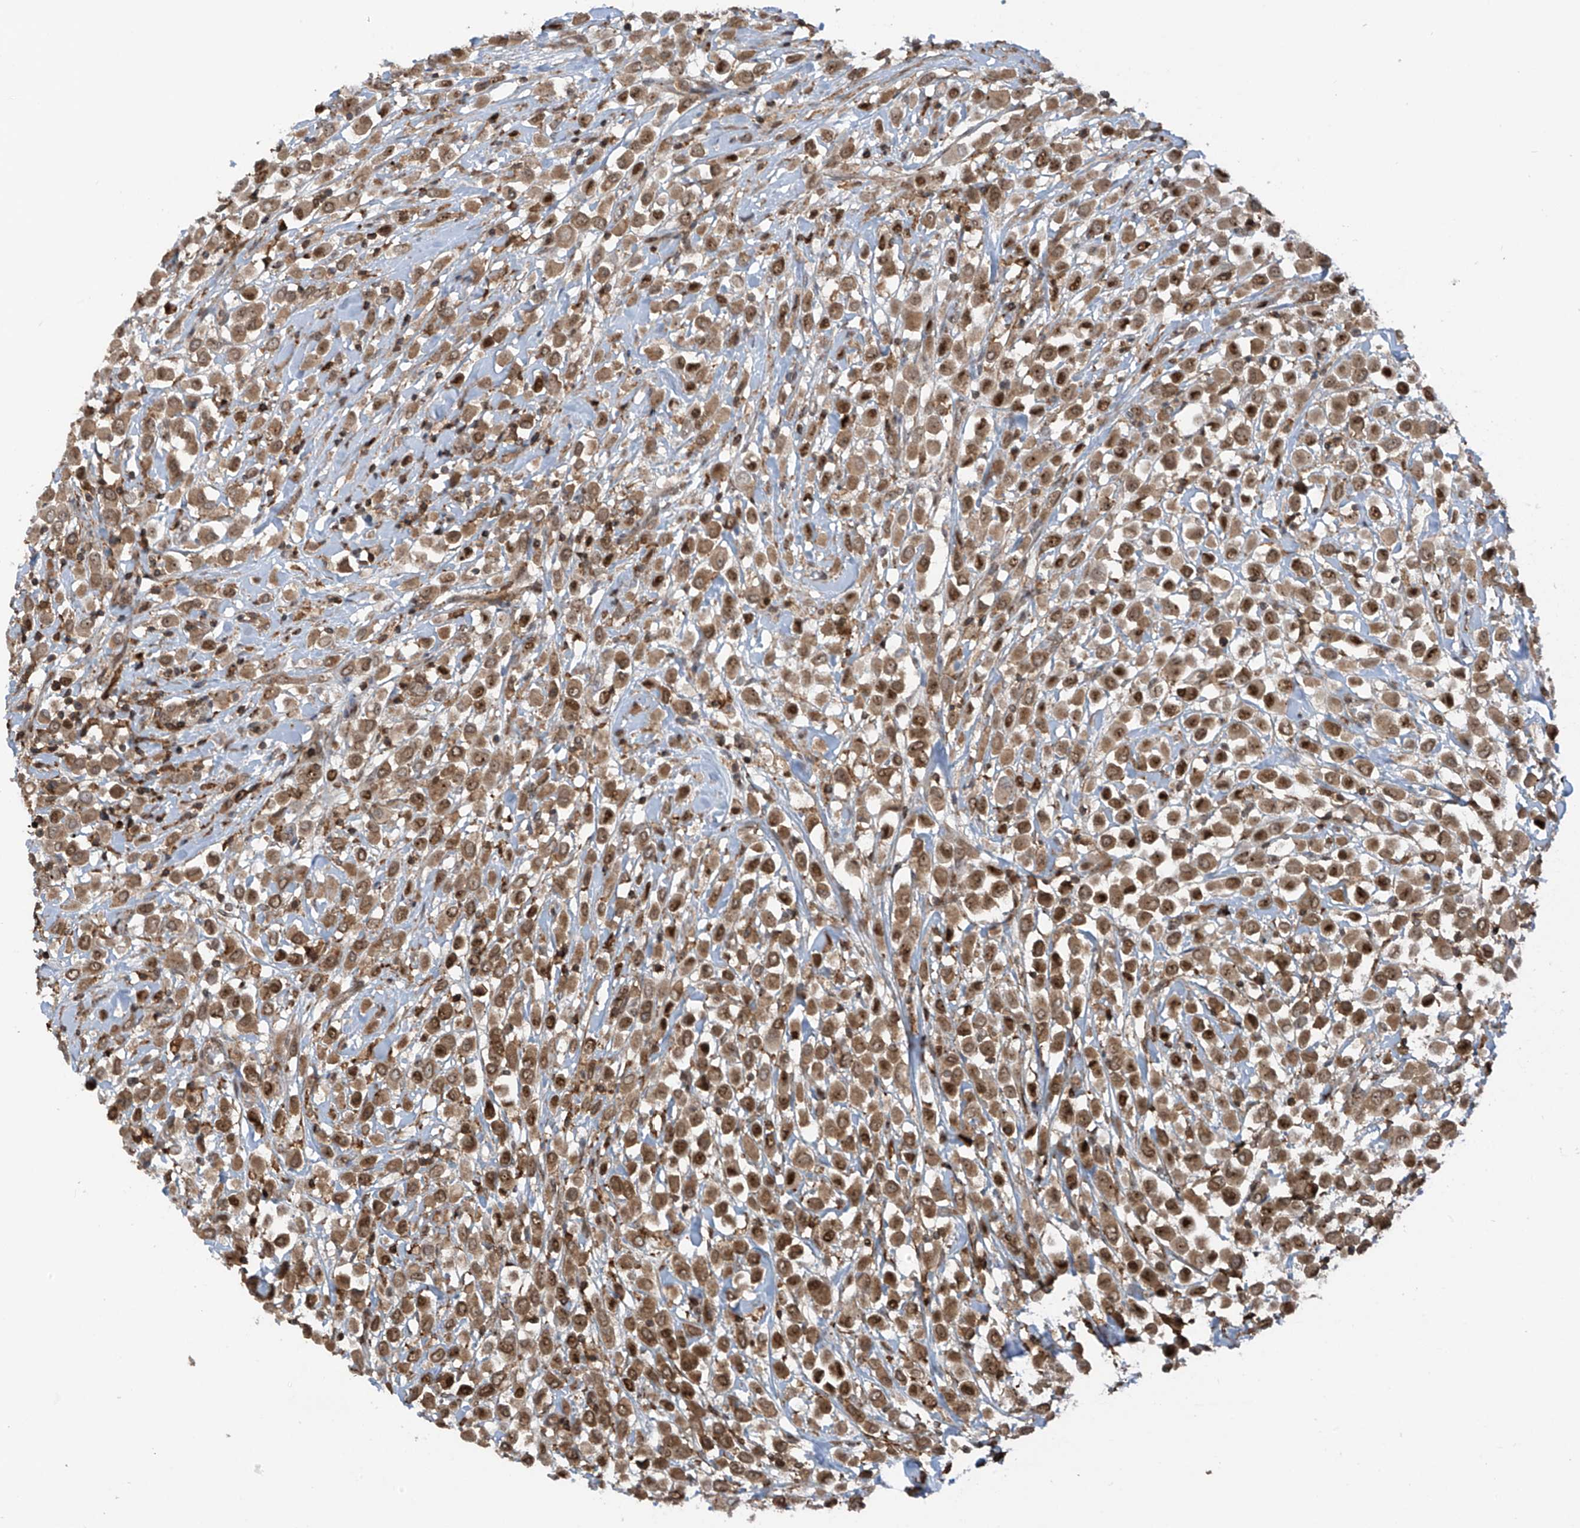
{"staining": {"intensity": "moderate", "quantity": ">75%", "location": "cytoplasmic/membranous,nuclear"}, "tissue": "breast cancer", "cell_type": "Tumor cells", "image_type": "cancer", "snomed": [{"axis": "morphology", "description": "Duct carcinoma"}, {"axis": "topography", "description": "Breast"}], "caption": "Immunohistochemical staining of human intraductal carcinoma (breast) reveals medium levels of moderate cytoplasmic/membranous and nuclear protein staining in about >75% of tumor cells.", "gene": "REPIN1", "patient": {"sex": "female", "age": 61}}